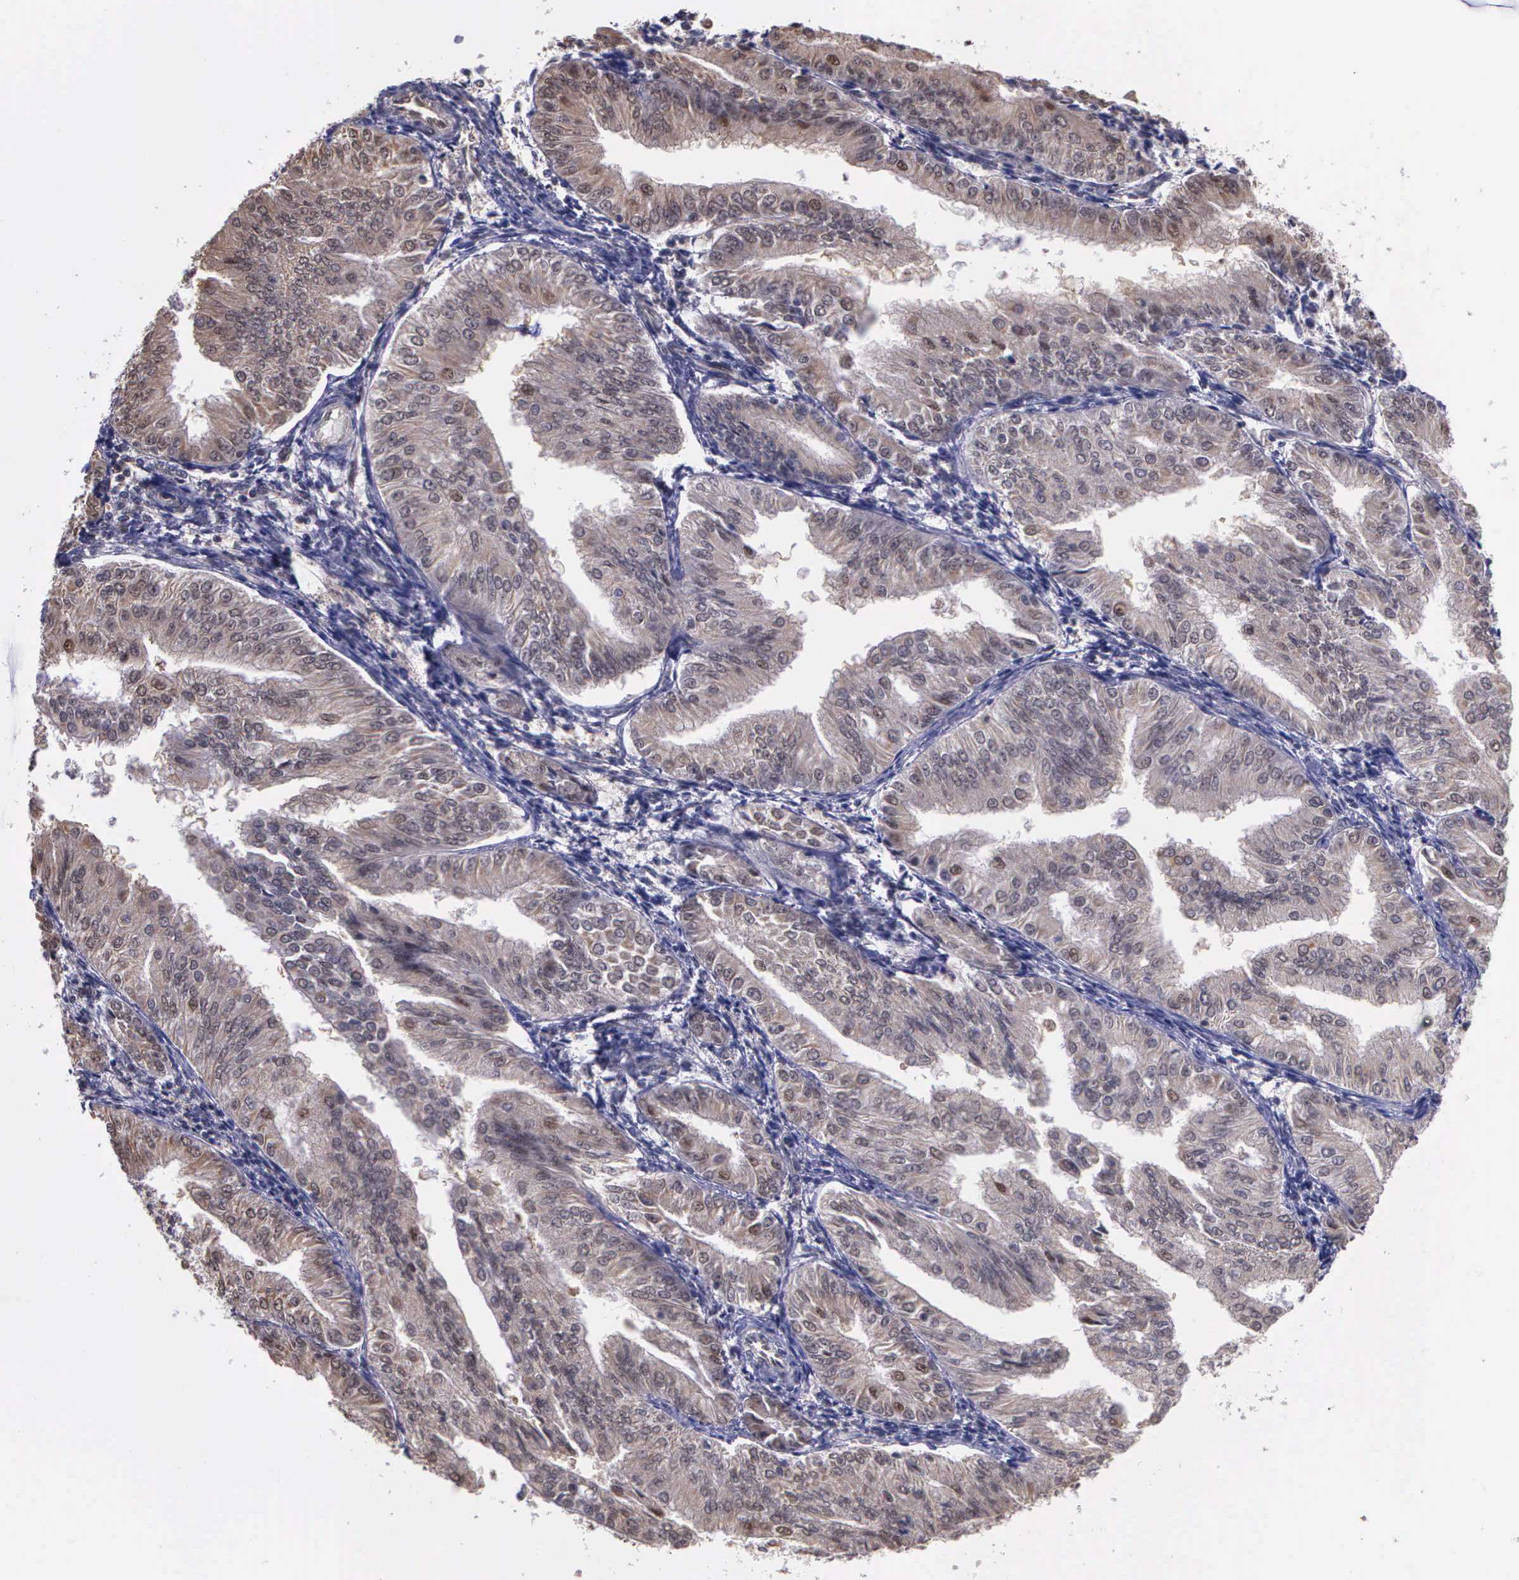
{"staining": {"intensity": "moderate", "quantity": ">75%", "location": "cytoplasmic/membranous"}, "tissue": "endometrial cancer", "cell_type": "Tumor cells", "image_type": "cancer", "snomed": [{"axis": "morphology", "description": "Adenocarcinoma, NOS"}, {"axis": "topography", "description": "Endometrium"}], "caption": "About >75% of tumor cells in human endometrial adenocarcinoma display moderate cytoplasmic/membranous protein expression as visualized by brown immunohistochemical staining.", "gene": "PSMC1", "patient": {"sex": "female", "age": 53}}